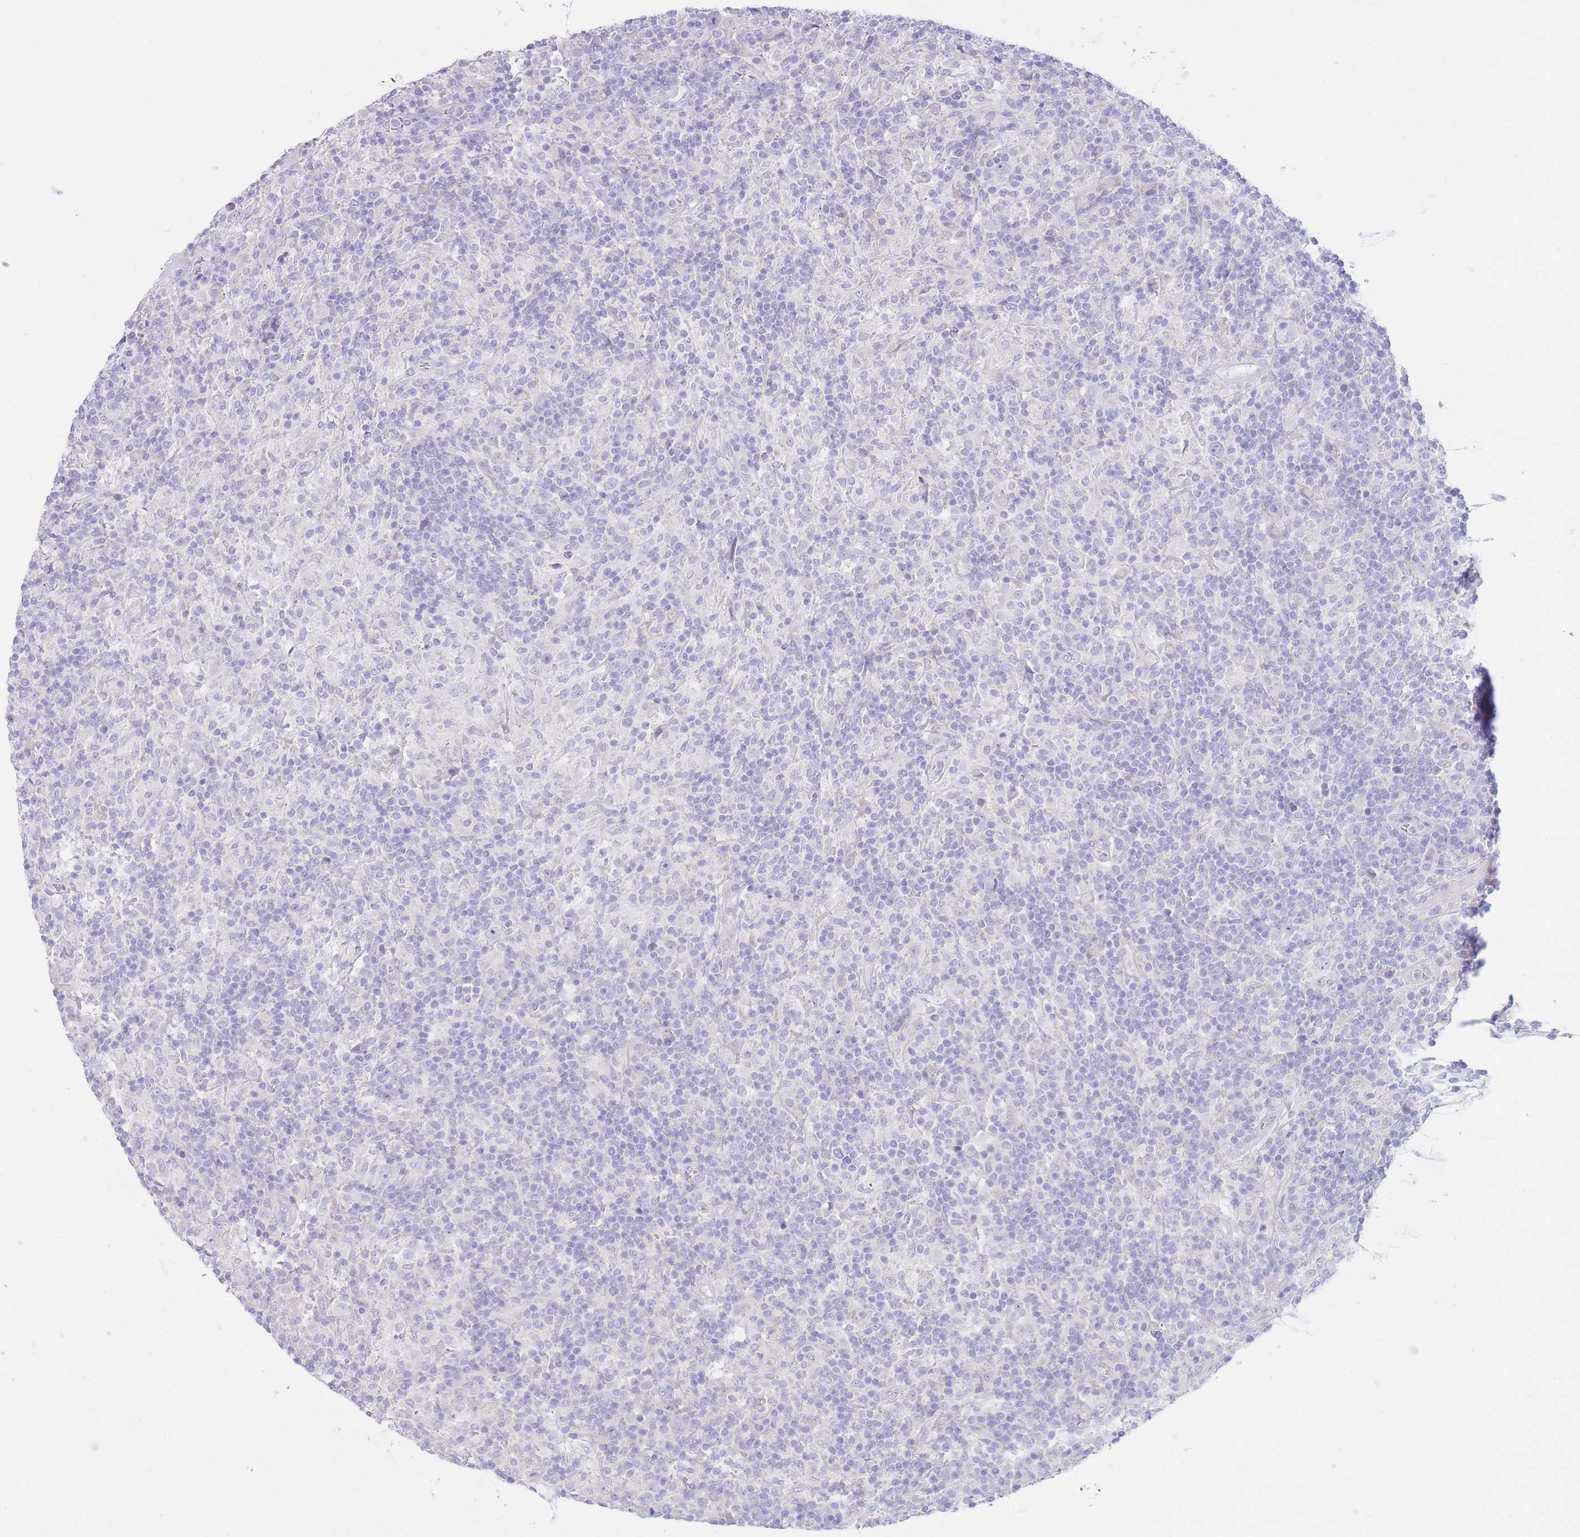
{"staining": {"intensity": "negative", "quantity": "none", "location": "none"}, "tissue": "lymphoma", "cell_type": "Tumor cells", "image_type": "cancer", "snomed": [{"axis": "morphology", "description": "Hodgkin's disease, NOS"}, {"axis": "topography", "description": "Lymph node"}], "caption": "Tumor cells are negative for brown protein staining in lymphoma.", "gene": "FAH", "patient": {"sex": "male", "age": 70}}